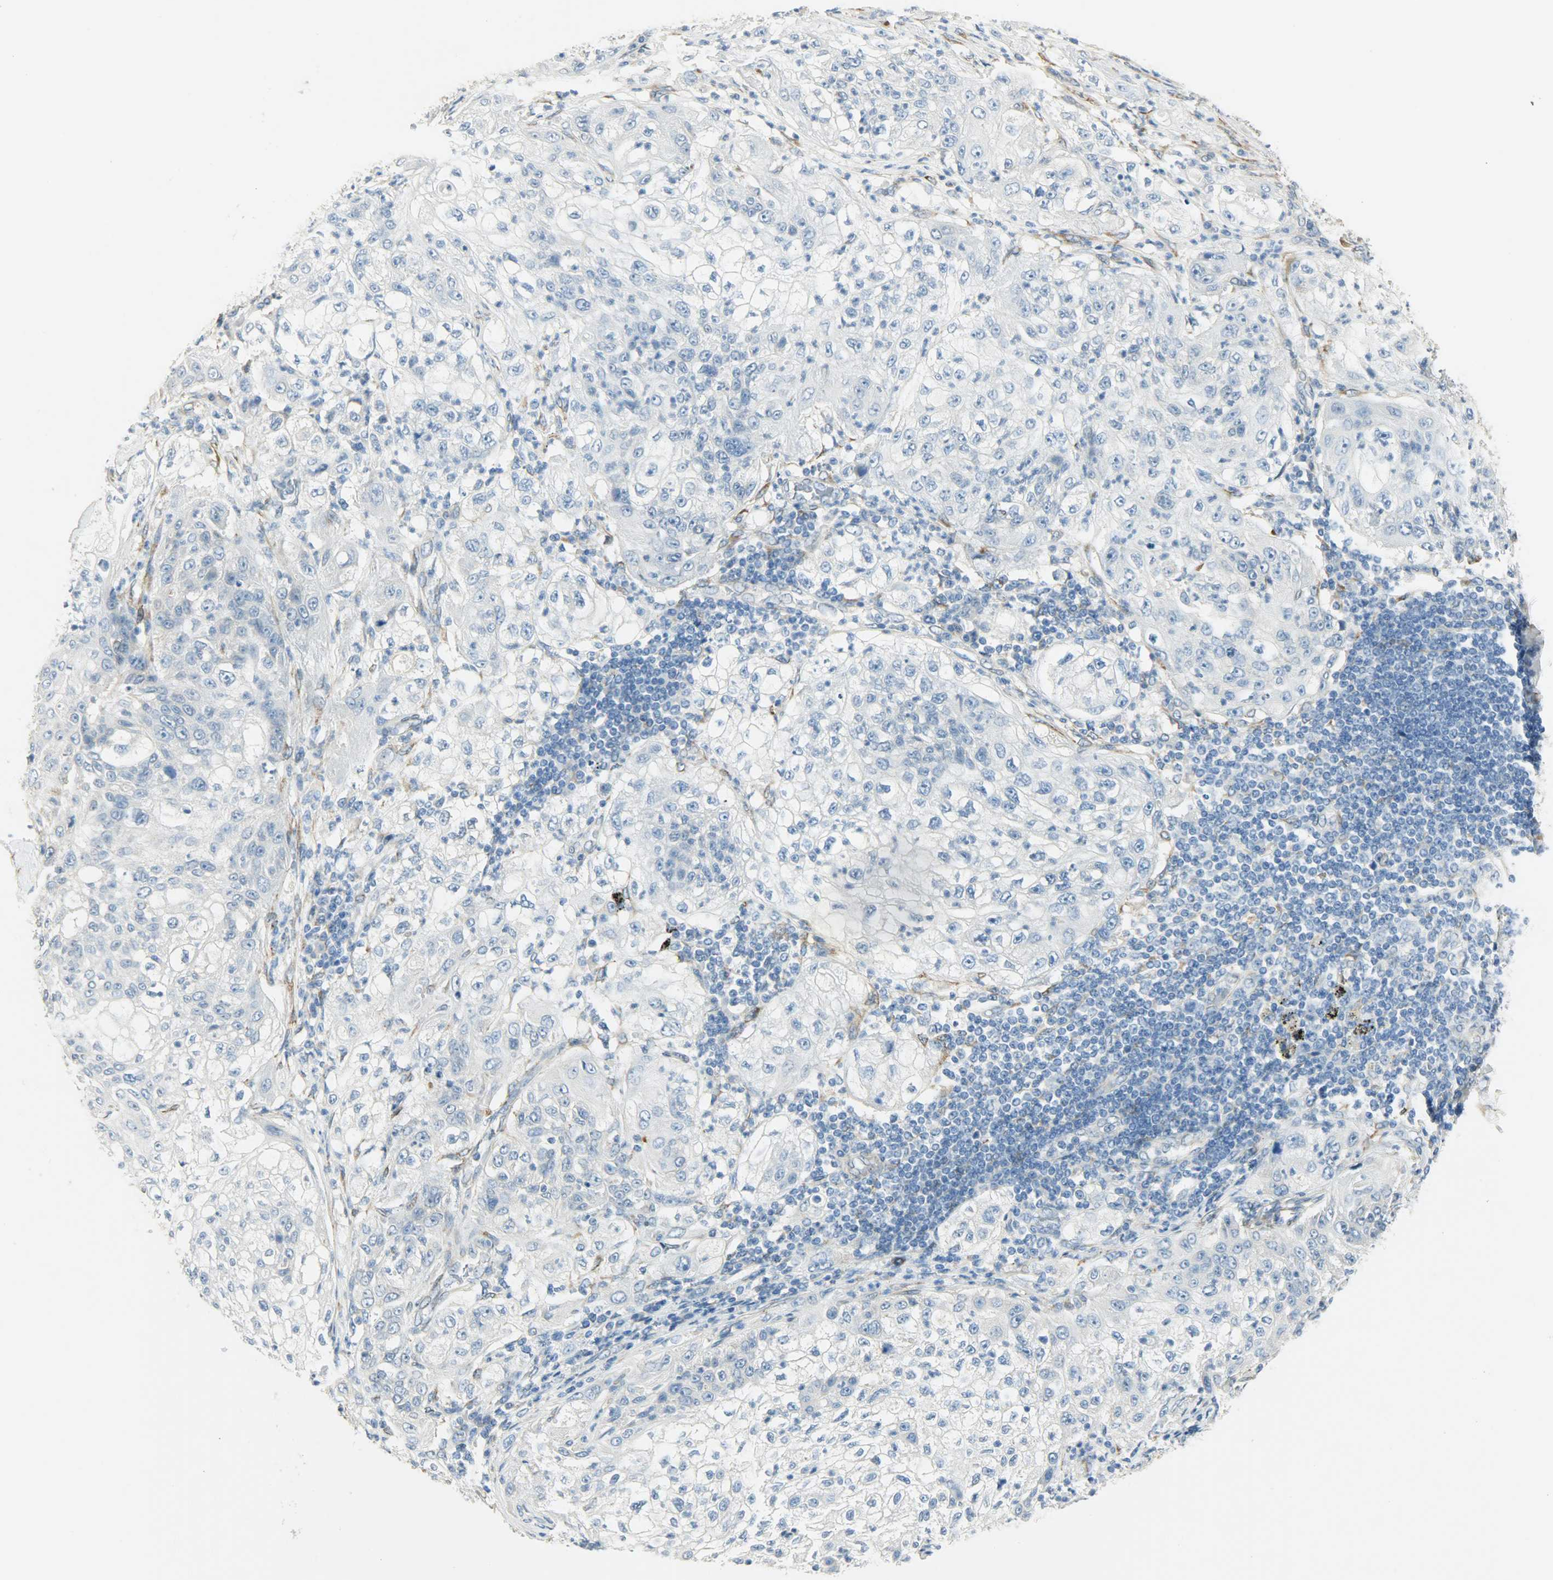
{"staining": {"intensity": "negative", "quantity": "none", "location": "none"}, "tissue": "lung cancer", "cell_type": "Tumor cells", "image_type": "cancer", "snomed": [{"axis": "morphology", "description": "Inflammation, NOS"}, {"axis": "morphology", "description": "Squamous cell carcinoma, NOS"}, {"axis": "topography", "description": "Lymph node"}, {"axis": "topography", "description": "Soft tissue"}, {"axis": "topography", "description": "Lung"}], "caption": "Lung cancer (squamous cell carcinoma) was stained to show a protein in brown. There is no significant positivity in tumor cells.", "gene": "PKD2", "patient": {"sex": "male", "age": 66}}